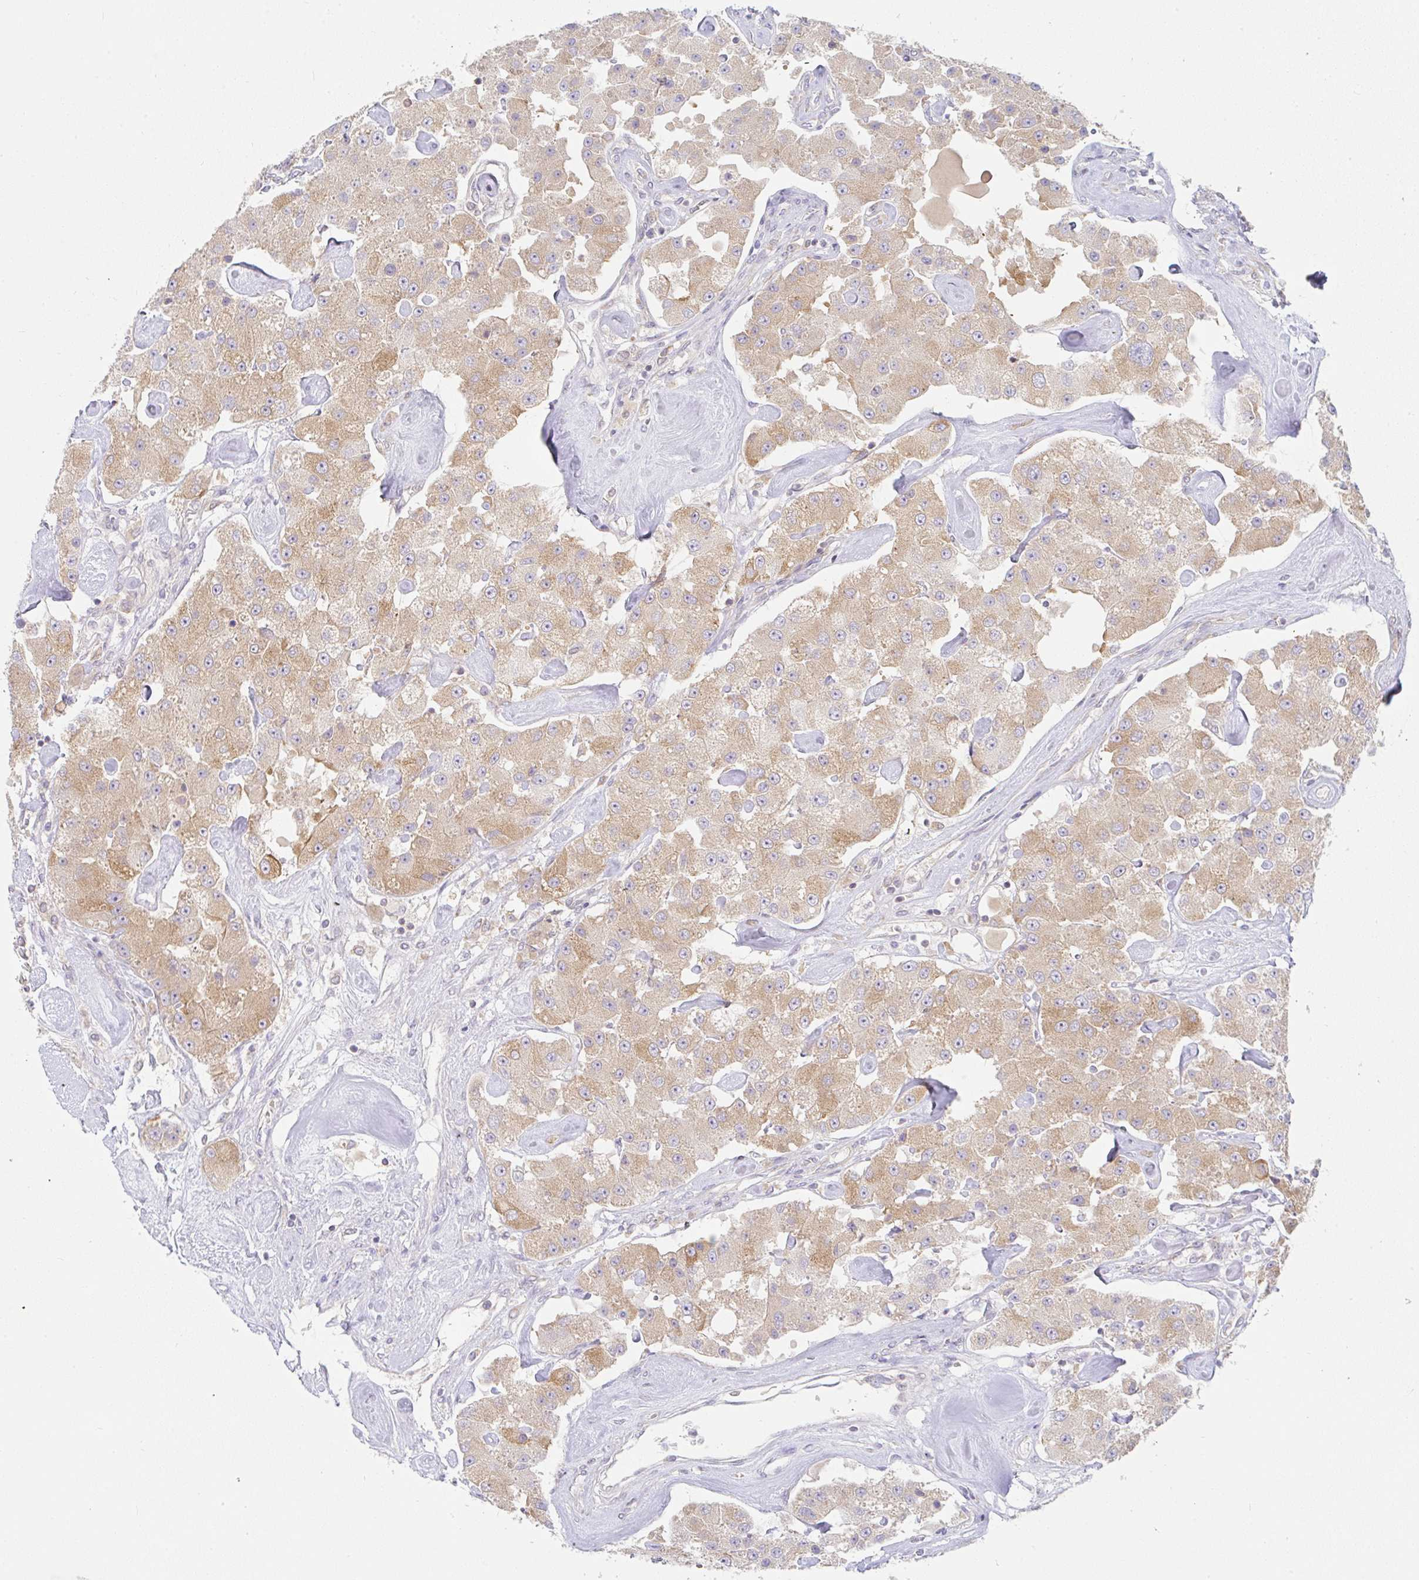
{"staining": {"intensity": "moderate", "quantity": ">75%", "location": "cytoplasmic/membranous"}, "tissue": "carcinoid", "cell_type": "Tumor cells", "image_type": "cancer", "snomed": [{"axis": "morphology", "description": "Carcinoid, malignant, NOS"}, {"axis": "topography", "description": "Pancreas"}], "caption": "Immunohistochemical staining of malignant carcinoid displays medium levels of moderate cytoplasmic/membranous positivity in approximately >75% of tumor cells.", "gene": "DERL2", "patient": {"sex": "male", "age": 41}}